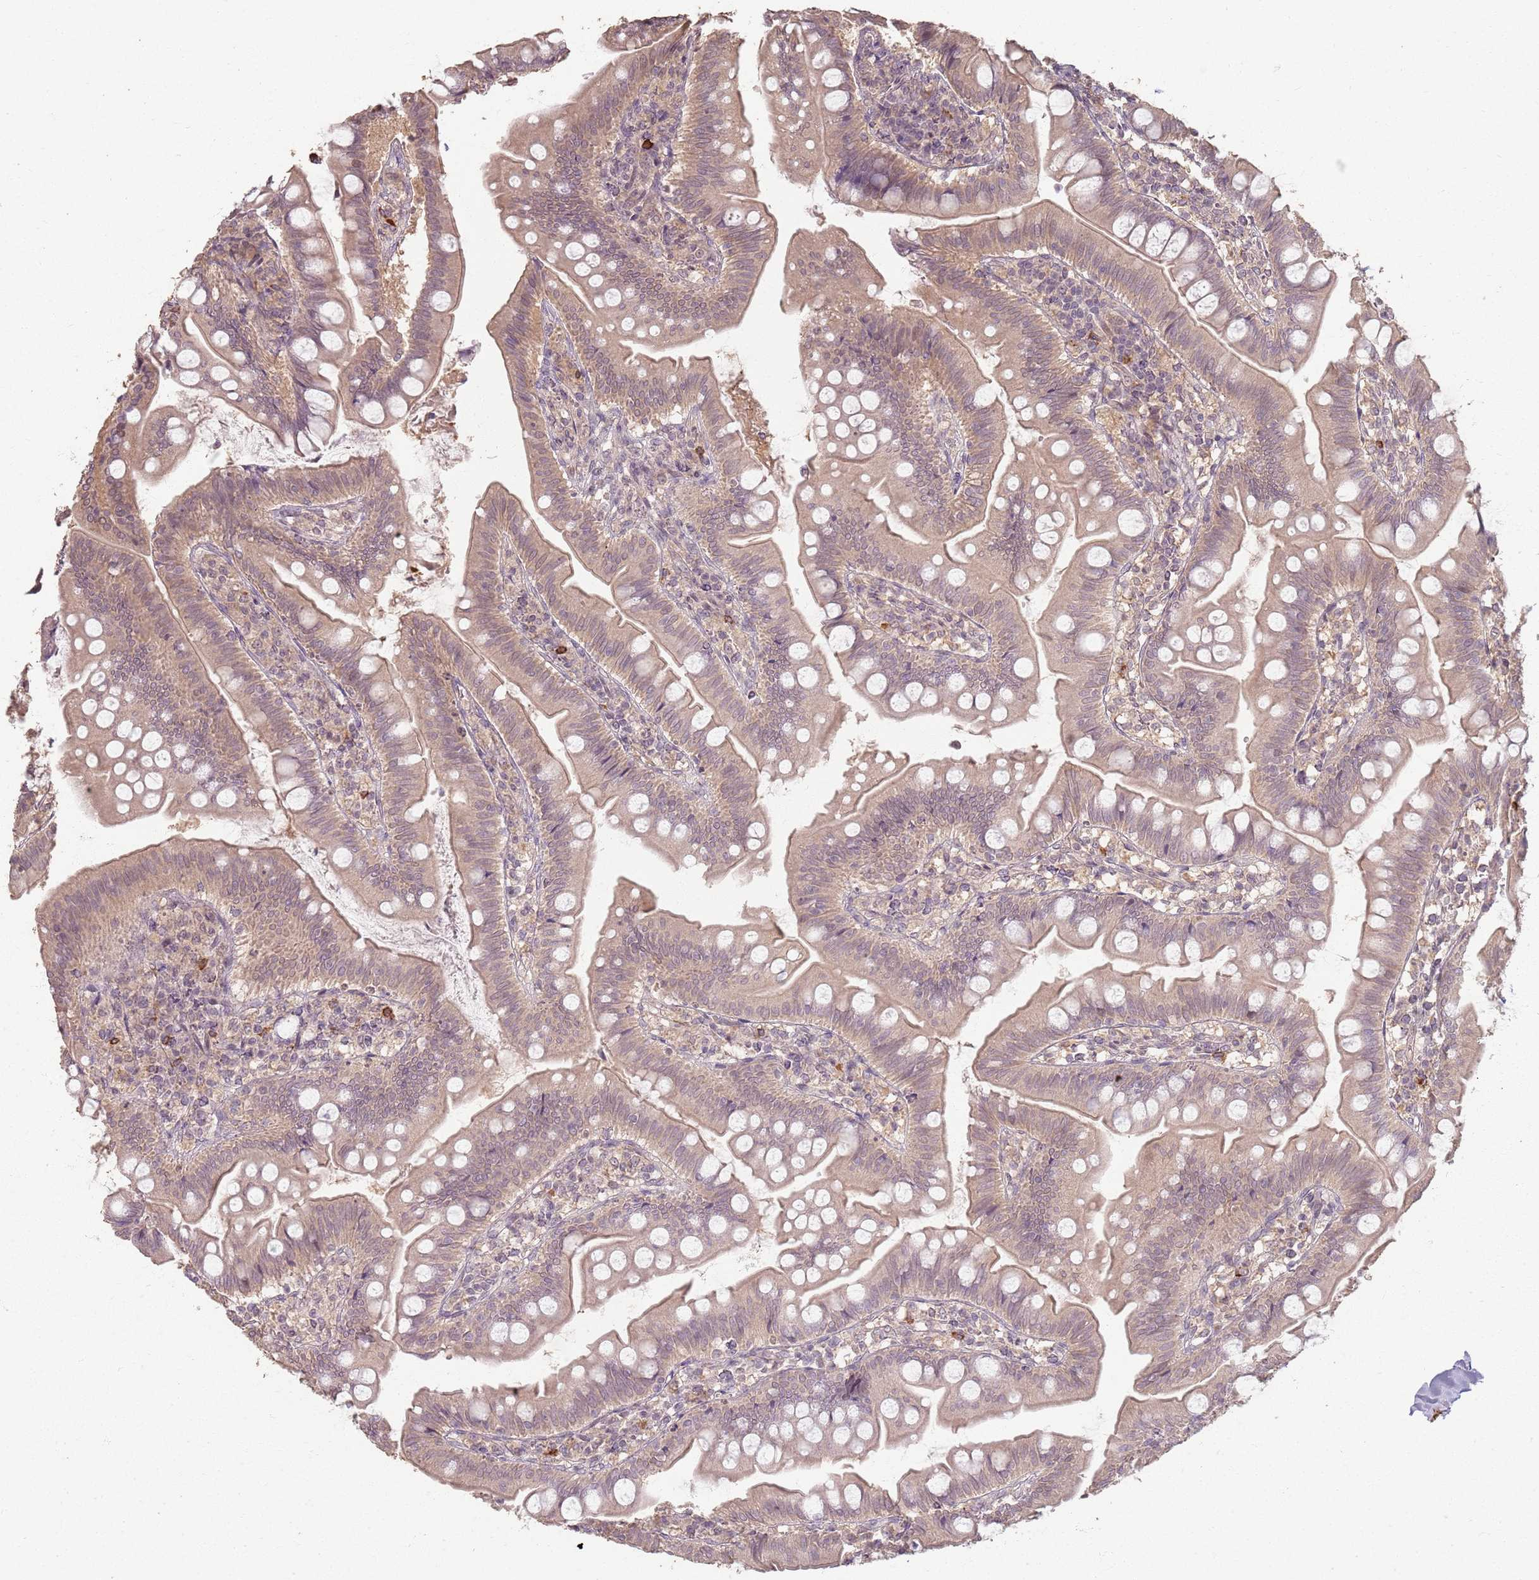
{"staining": {"intensity": "weak", "quantity": ">75%", "location": "cytoplasmic/membranous"}, "tissue": "small intestine", "cell_type": "Glandular cells", "image_type": "normal", "snomed": [{"axis": "morphology", "description": "Normal tissue, NOS"}, {"axis": "topography", "description": "Small intestine"}], "caption": "Protein staining by immunohistochemistry (IHC) demonstrates weak cytoplasmic/membranous staining in approximately >75% of glandular cells in normal small intestine.", "gene": "CCDC168", "patient": {"sex": "male", "age": 7}}